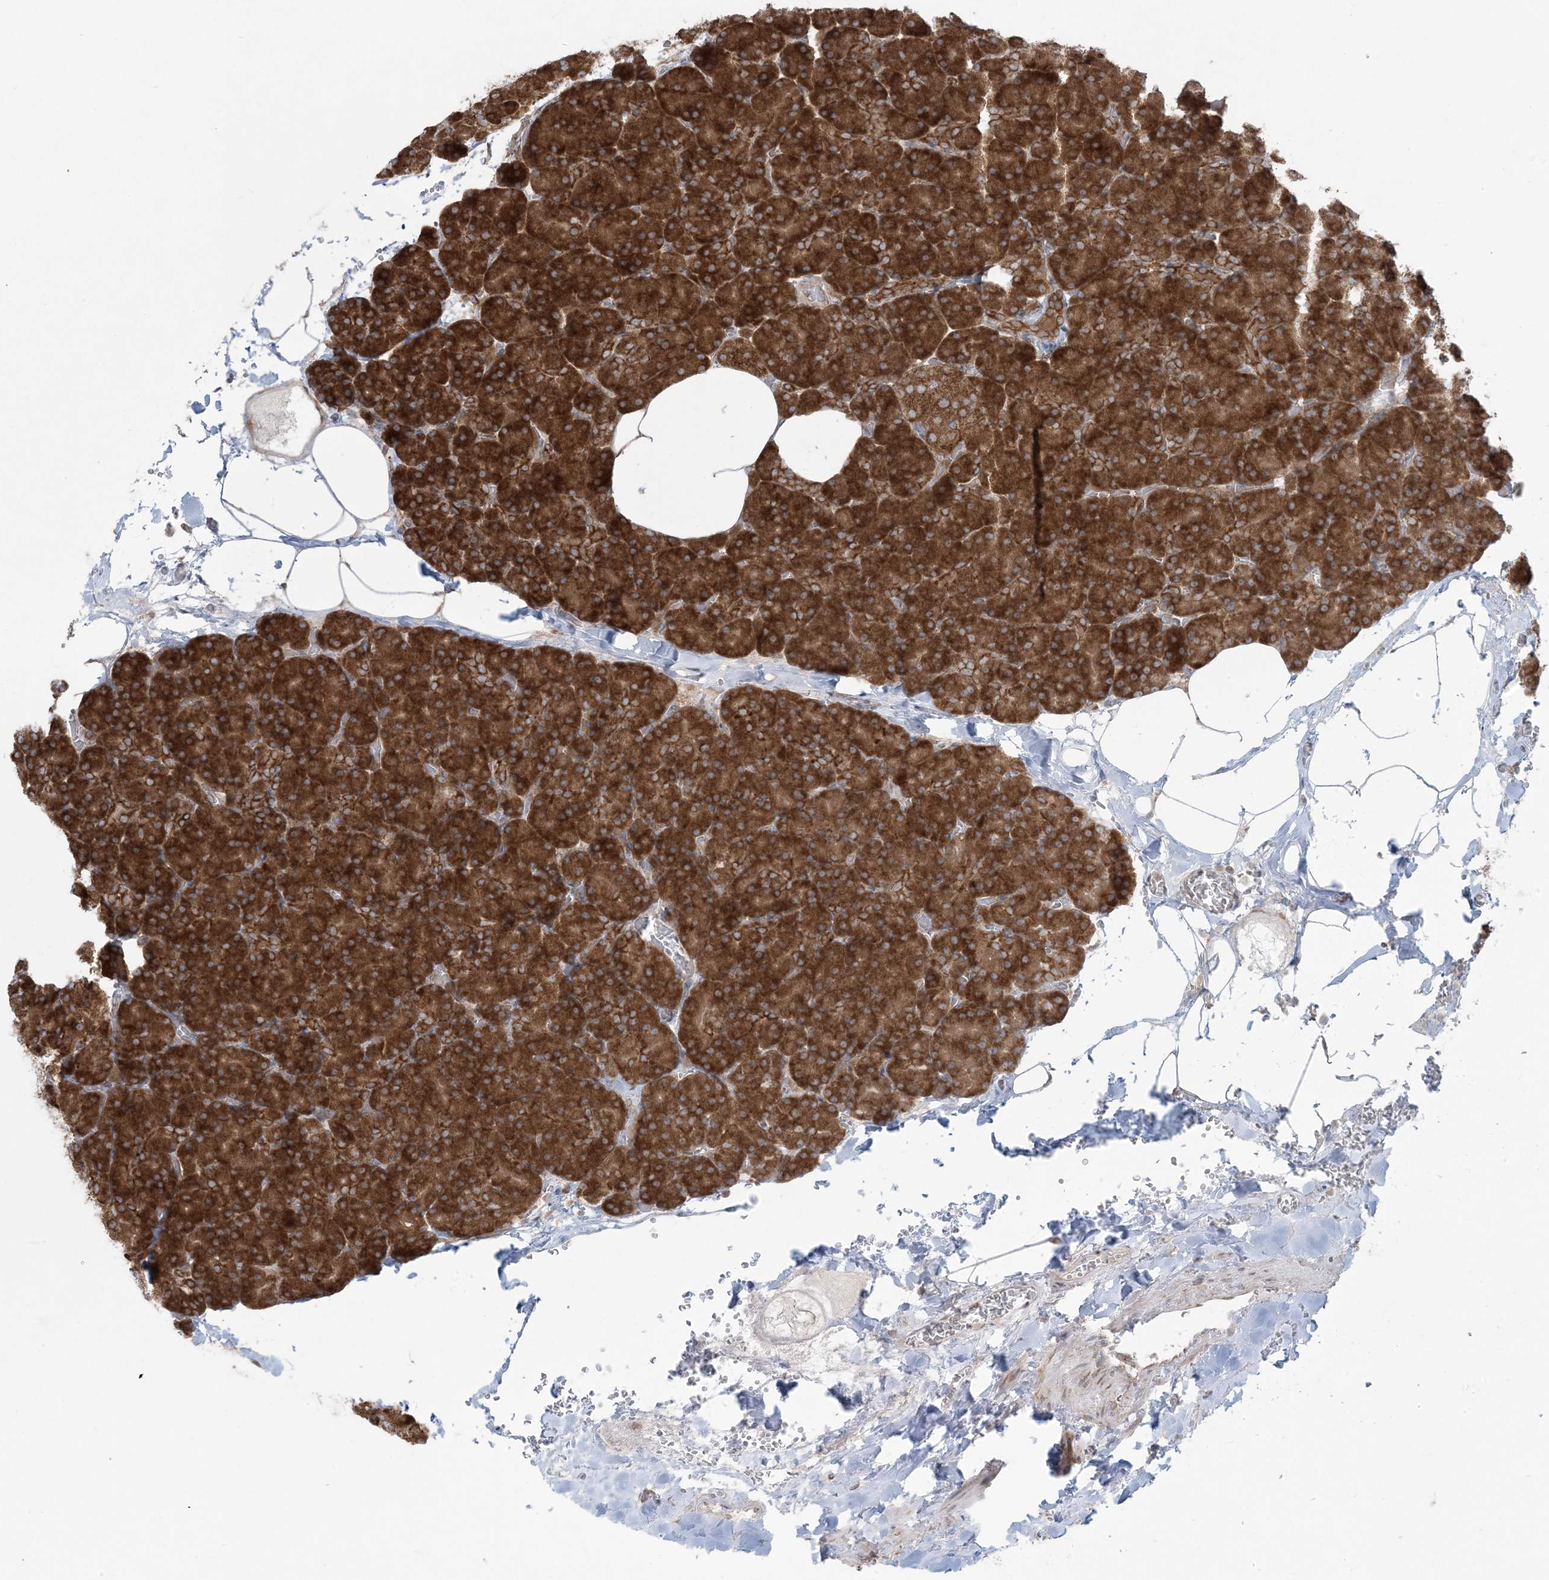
{"staining": {"intensity": "strong", "quantity": ">75%", "location": "cytoplasmic/membranous"}, "tissue": "pancreas", "cell_type": "Exocrine glandular cells", "image_type": "normal", "snomed": [{"axis": "morphology", "description": "Normal tissue, NOS"}, {"axis": "morphology", "description": "Carcinoid, malignant, NOS"}, {"axis": "topography", "description": "Pancreas"}], "caption": "DAB (3,3'-diaminobenzidine) immunohistochemical staining of normal human pancreas demonstrates strong cytoplasmic/membranous protein expression in about >75% of exocrine glandular cells.", "gene": "UBXN4", "patient": {"sex": "female", "age": 35}}